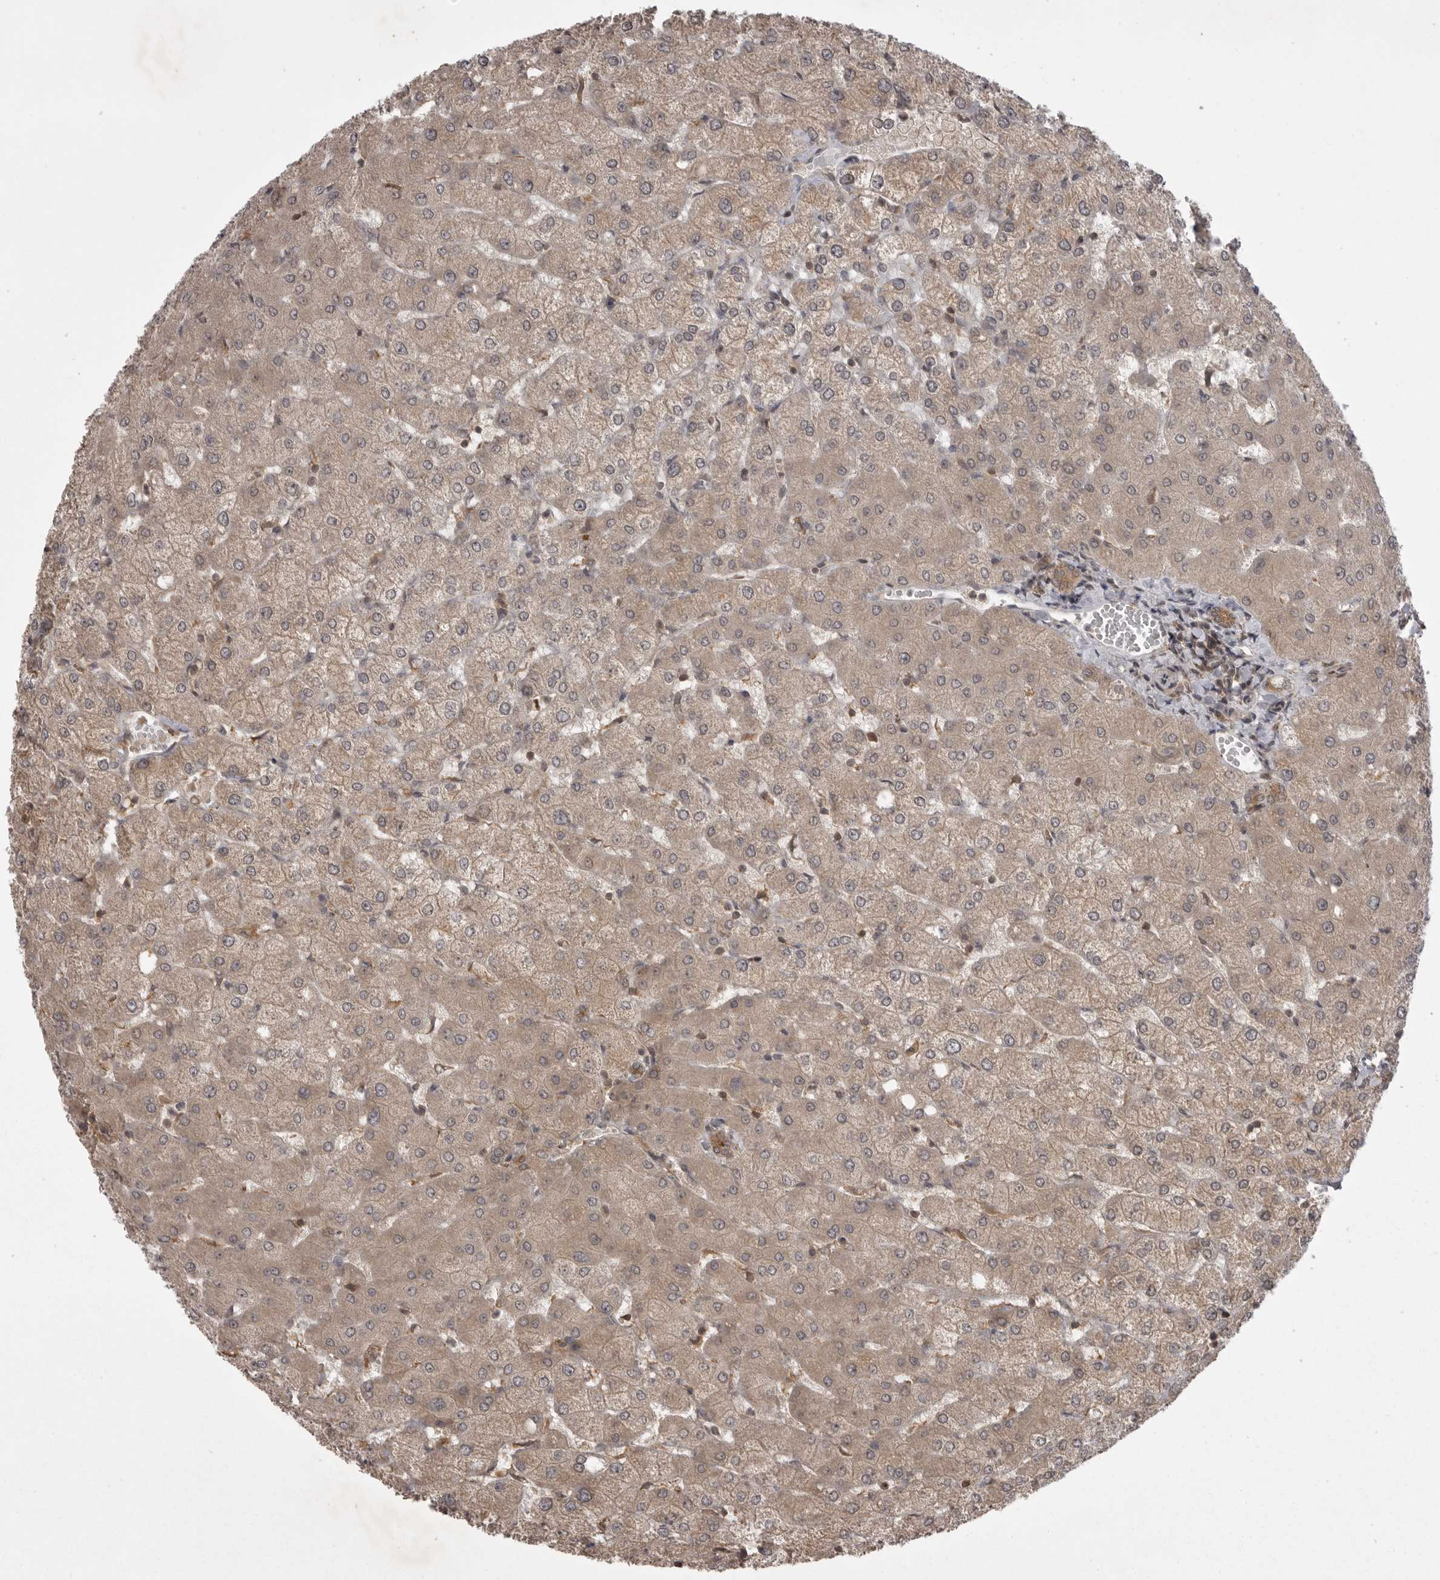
{"staining": {"intensity": "moderate", "quantity": ">75%", "location": "cytoplasmic/membranous"}, "tissue": "liver", "cell_type": "Cholangiocytes", "image_type": "normal", "snomed": [{"axis": "morphology", "description": "Normal tissue, NOS"}, {"axis": "topography", "description": "Liver"}], "caption": "IHC photomicrograph of unremarkable liver stained for a protein (brown), which exhibits medium levels of moderate cytoplasmic/membranous positivity in approximately >75% of cholangiocytes.", "gene": "STK24", "patient": {"sex": "female", "age": 54}}